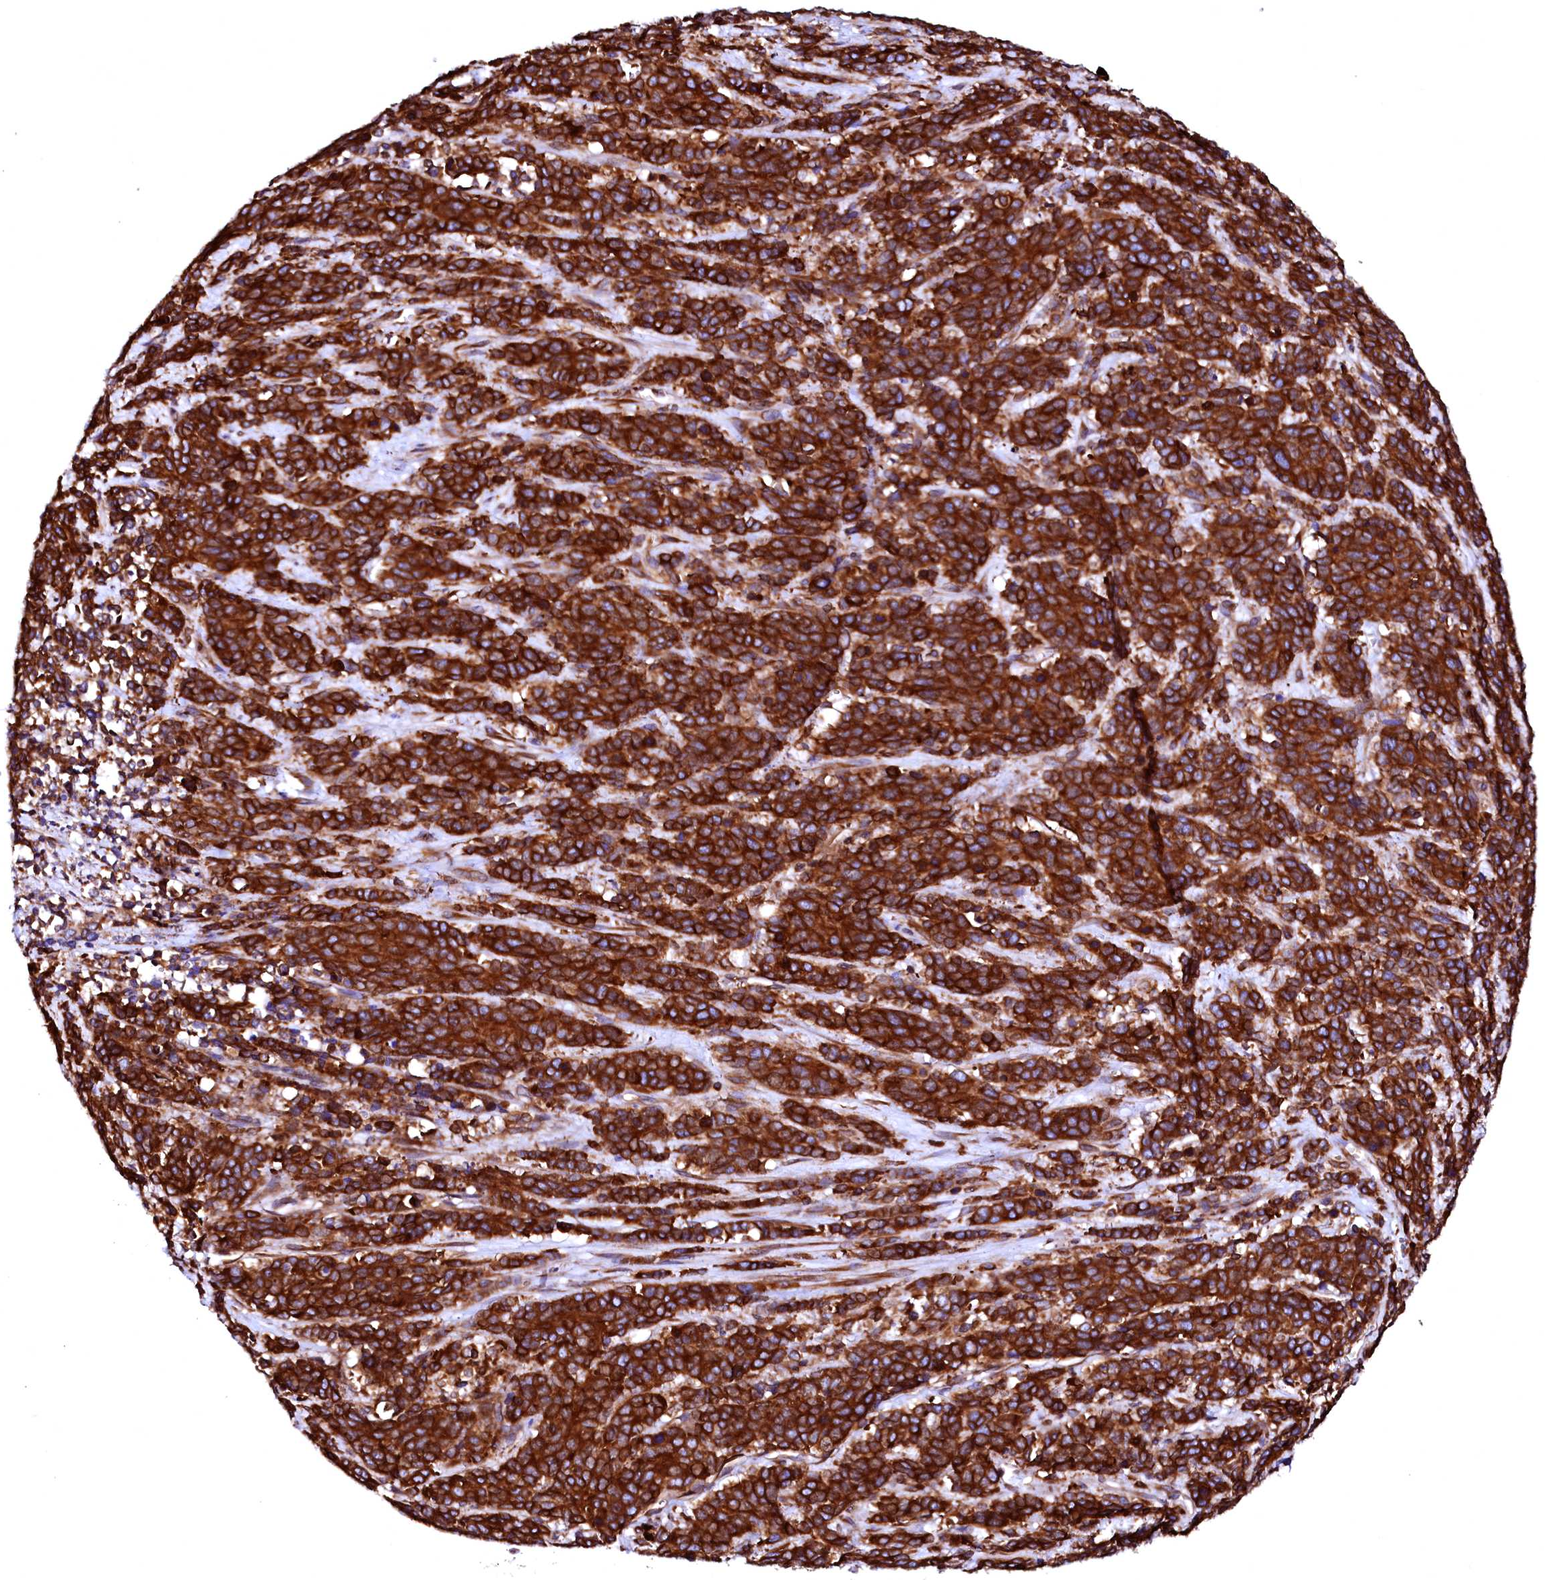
{"staining": {"intensity": "strong", "quantity": ">75%", "location": "cytoplasmic/membranous"}, "tissue": "cervical cancer", "cell_type": "Tumor cells", "image_type": "cancer", "snomed": [{"axis": "morphology", "description": "Squamous cell carcinoma, NOS"}, {"axis": "topography", "description": "Cervix"}], "caption": "DAB (3,3'-diaminobenzidine) immunohistochemical staining of human cervical cancer (squamous cell carcinoma) displays strong cytoplasmic/membranous protein positivity in about >75% of tumor cells. Nuclei are stained in blue.", "gene": "DERL1", "patient": {"sex": "female", "age": 60}}